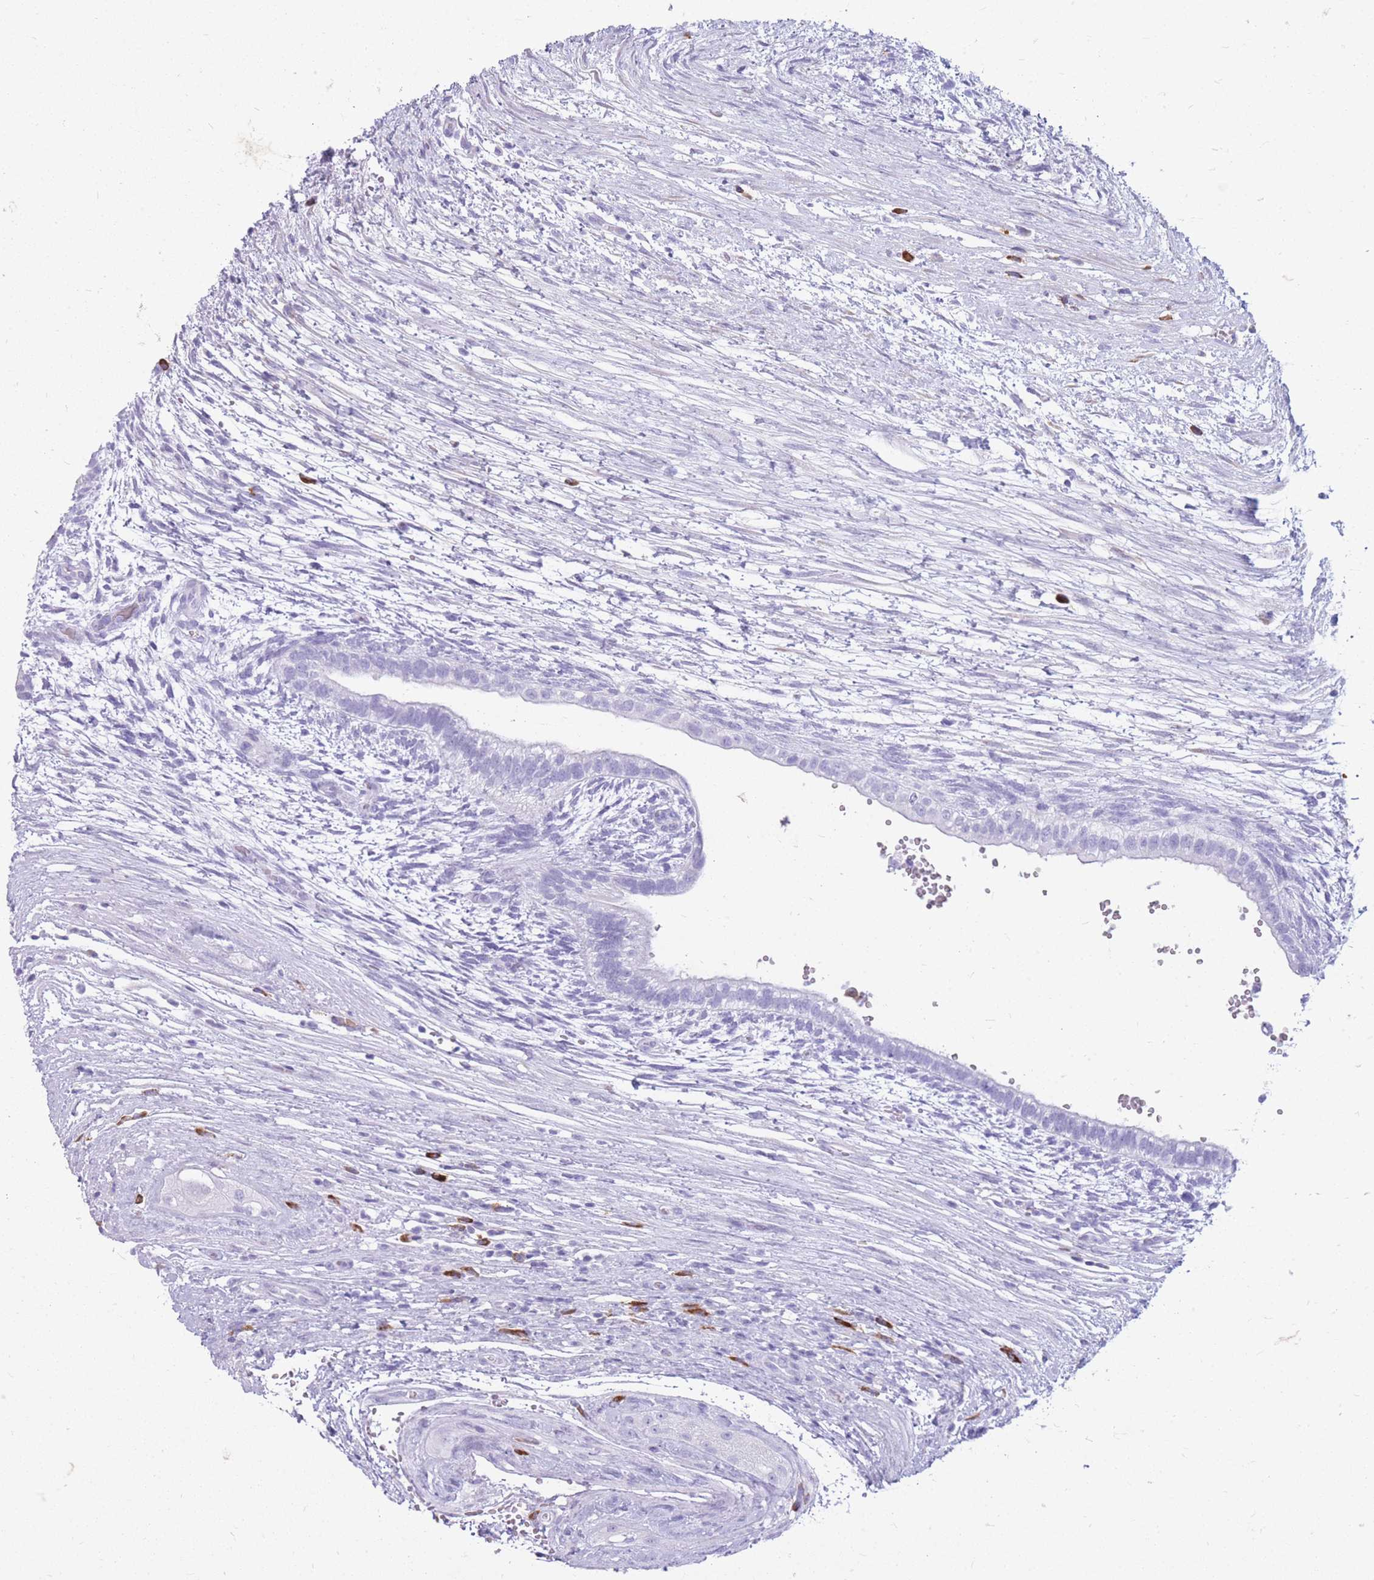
{"staining": {"intensity": "negative", "quantity": "none", "location": "none"}, "tissue": "testis cancer", "cell_type": "Tumor cells", "image_type": "cancer", "snomed": [{"axis": "morphology", "description": "Normal tissue, NOS"}, {"axis": "morphology", "description": "Carcinoma, Embryonal, NOS"}, {"axis": "topography", "description": "Testis"}], "caption": "There is no significant staining in tumor cells of embryonal carcinoma (testis). (DAB (3,3'-diaminobenzidine) immunohistochemistry with hematoxylin counter stain).", "gene": "ZFP37", "patient": {"sex": "male", "age": 32}}